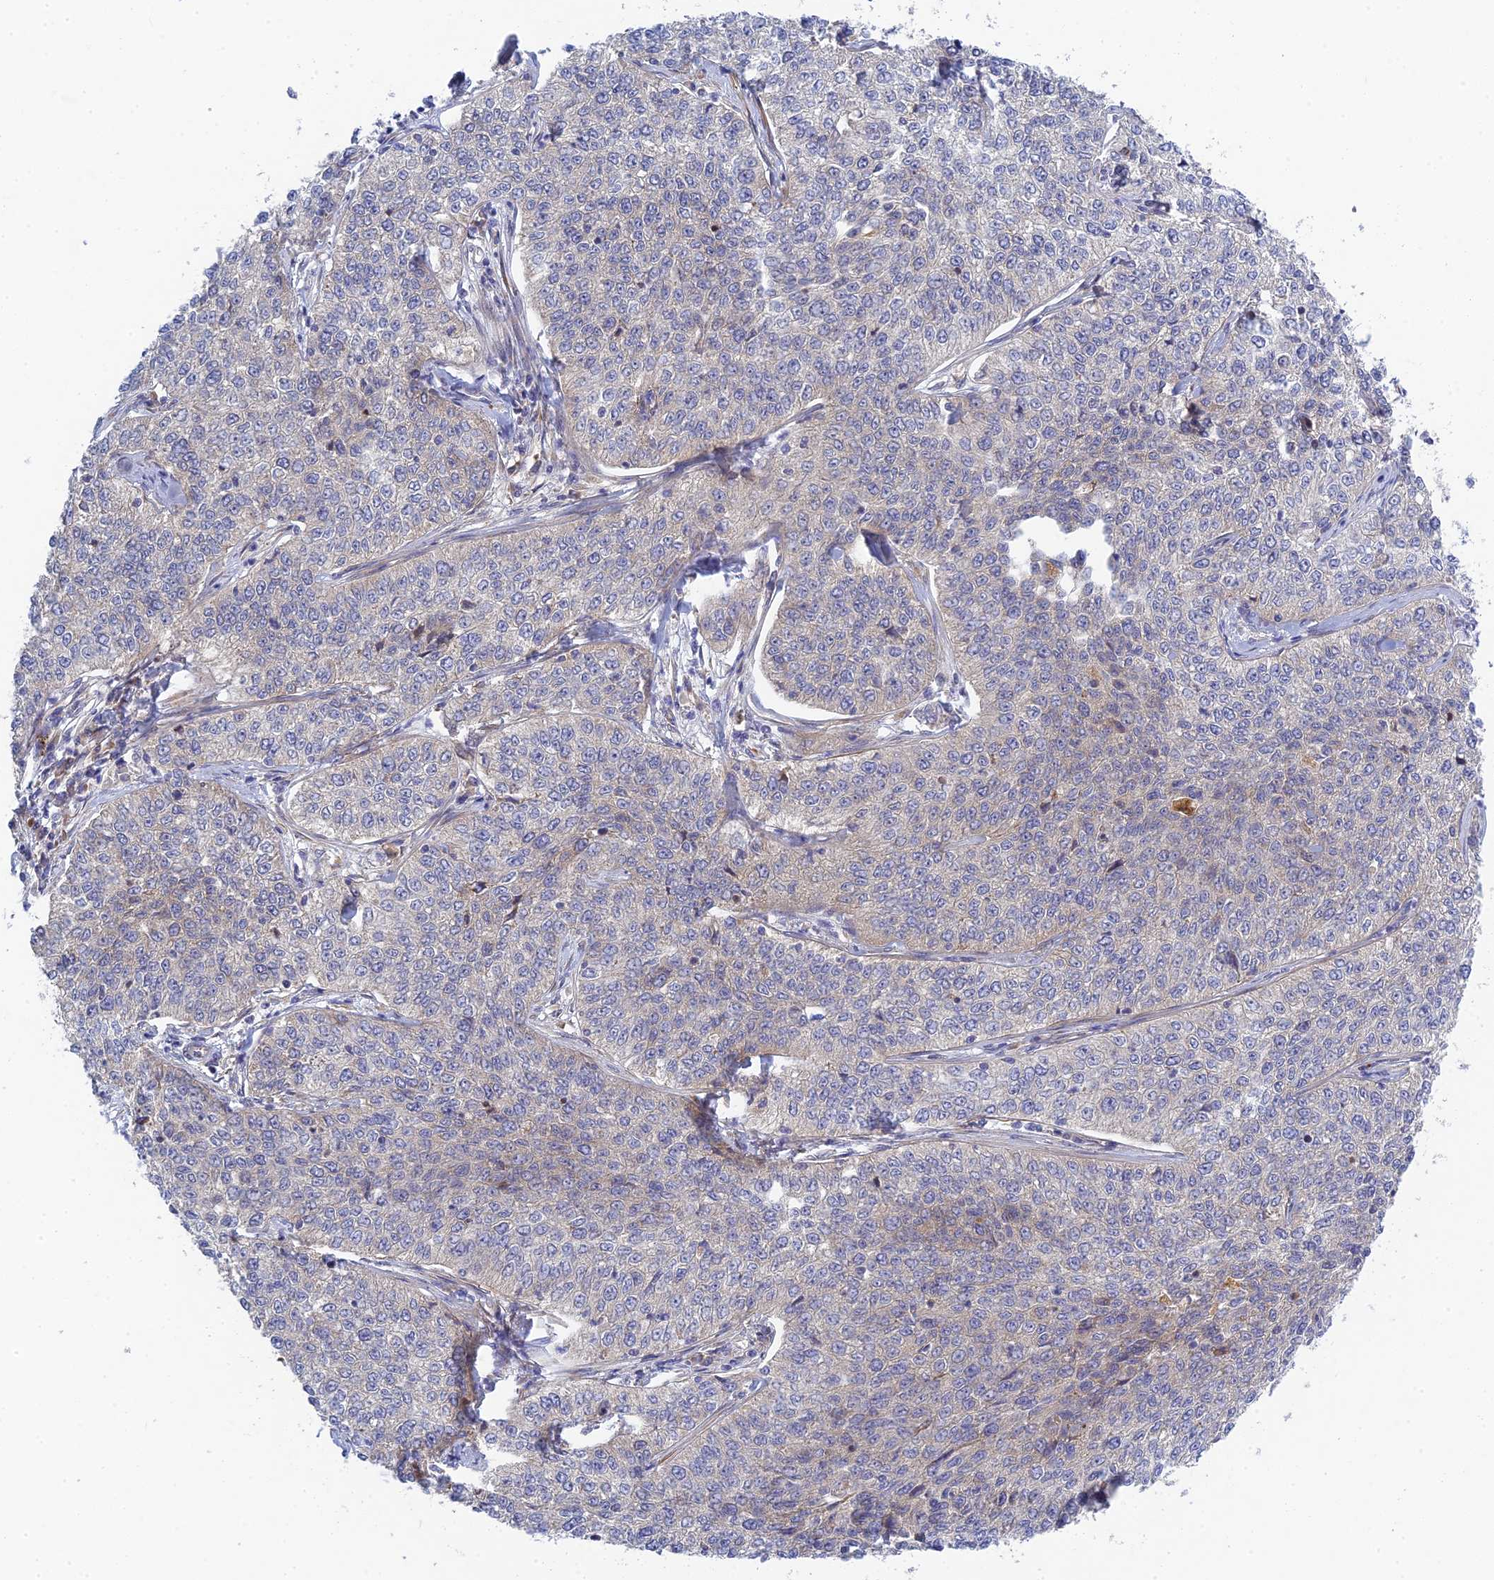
{"staining": {"intensity": "negative", "quantity": "none", "location": "none"}, "tissue": "cervical cancer", "cell_type": "Tumor cells", "image_type": "cancer", "snomed": [{"axis": "morphology", "description": "Squamous cell carcinoma, NOS"}, {"axis": "topography", "description": "Cervix"}], "caption": "Tumor cells show no significant staining in squamous cell carcinoma (cervical).", "gene": "INCA1", "patient": {"sex": "female", "age": 35}}